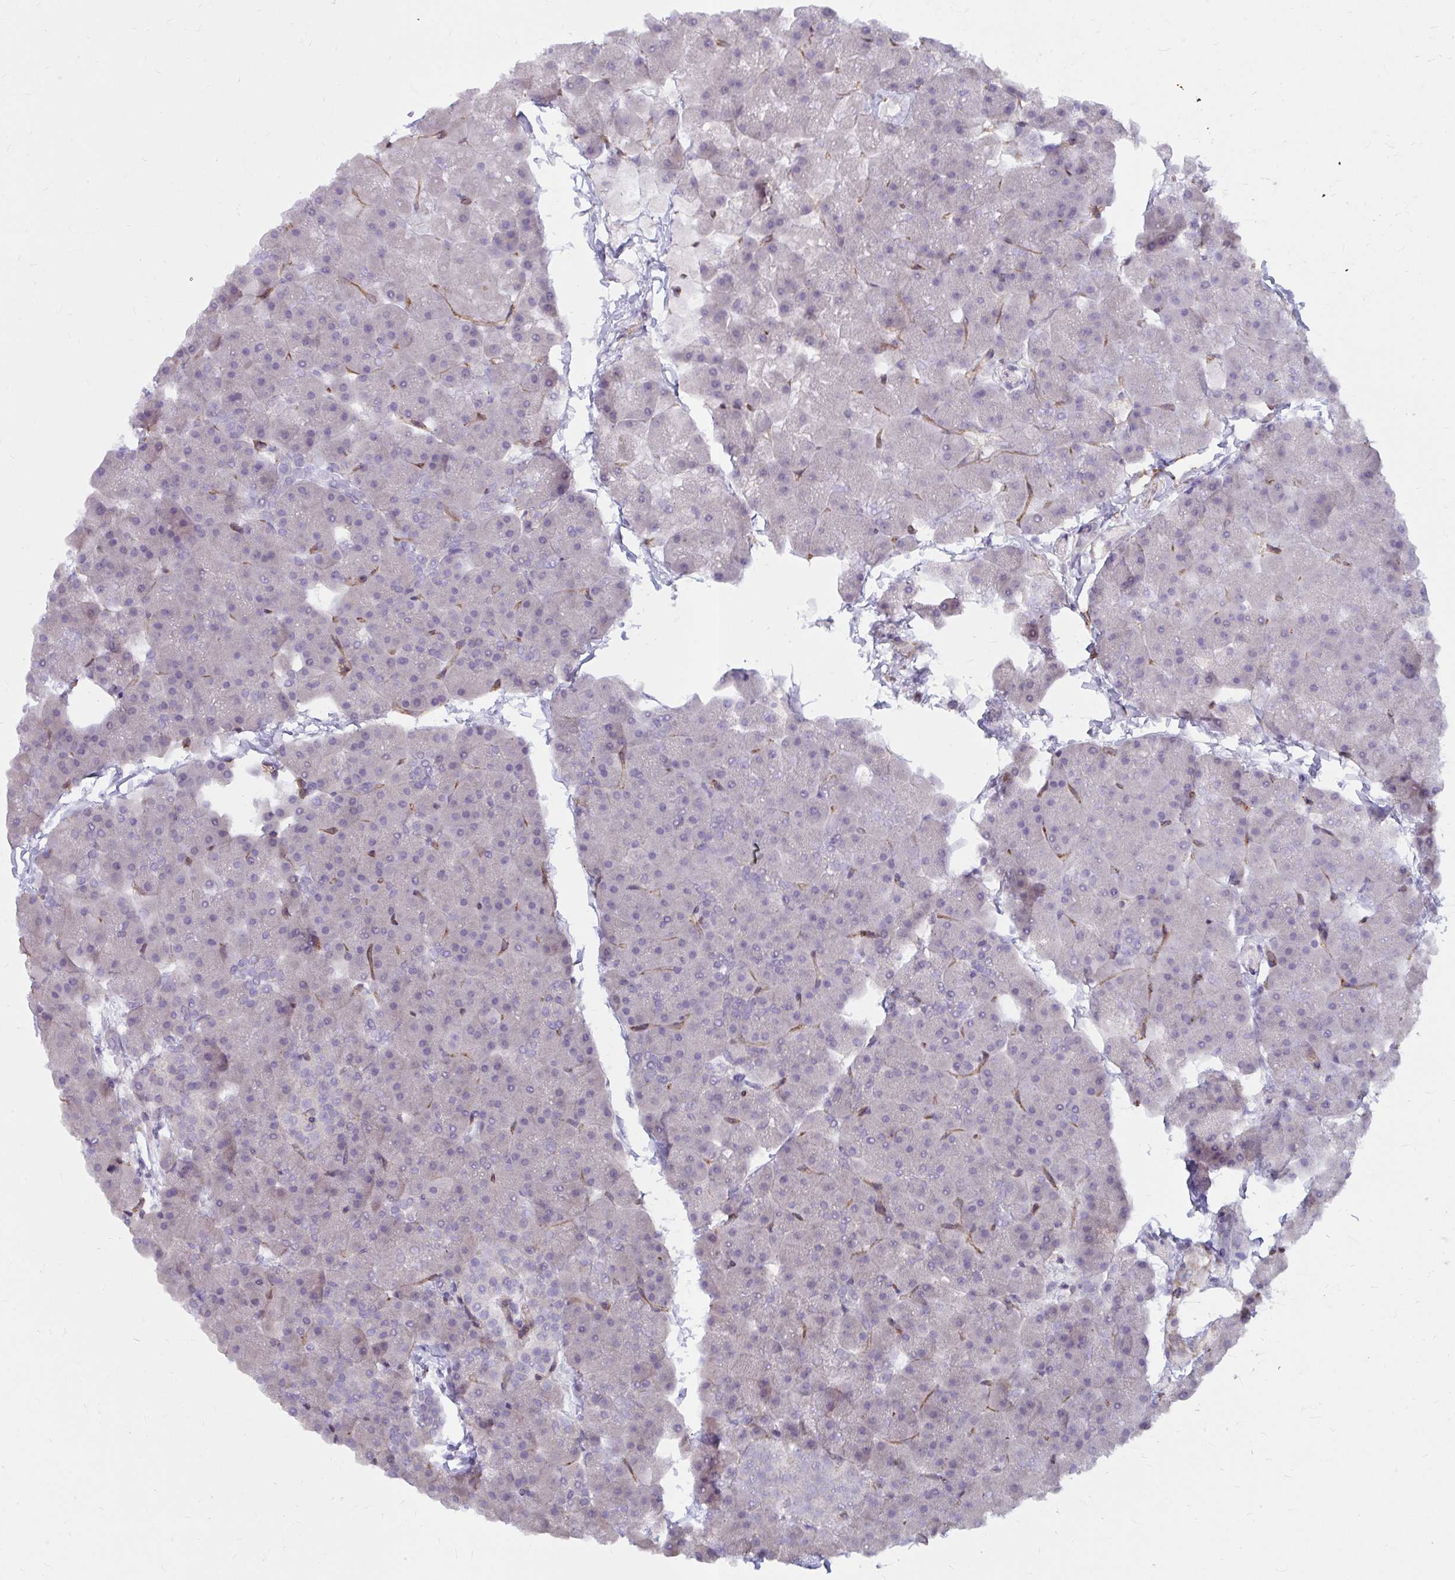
{"staining": {"intensity": "weak", "quantity": "25%-75%", "location": "nuclear"}, "tissue": "pancreas", "cell_type": "Exocrine glandular cells", "image_type": "normal", "snomed": [{"axis": "morphology", "description": "Normal tissue, NOS"}, {"axis": "topography", "description": "Pancreas"}], "caption": "Exocrine glandular cells reveal weak nuclear positivity in approximately 25%-75% of cells in normal pancreas.", "gene": "MUS81", "patient": {"sex": "male", "age": 35}}